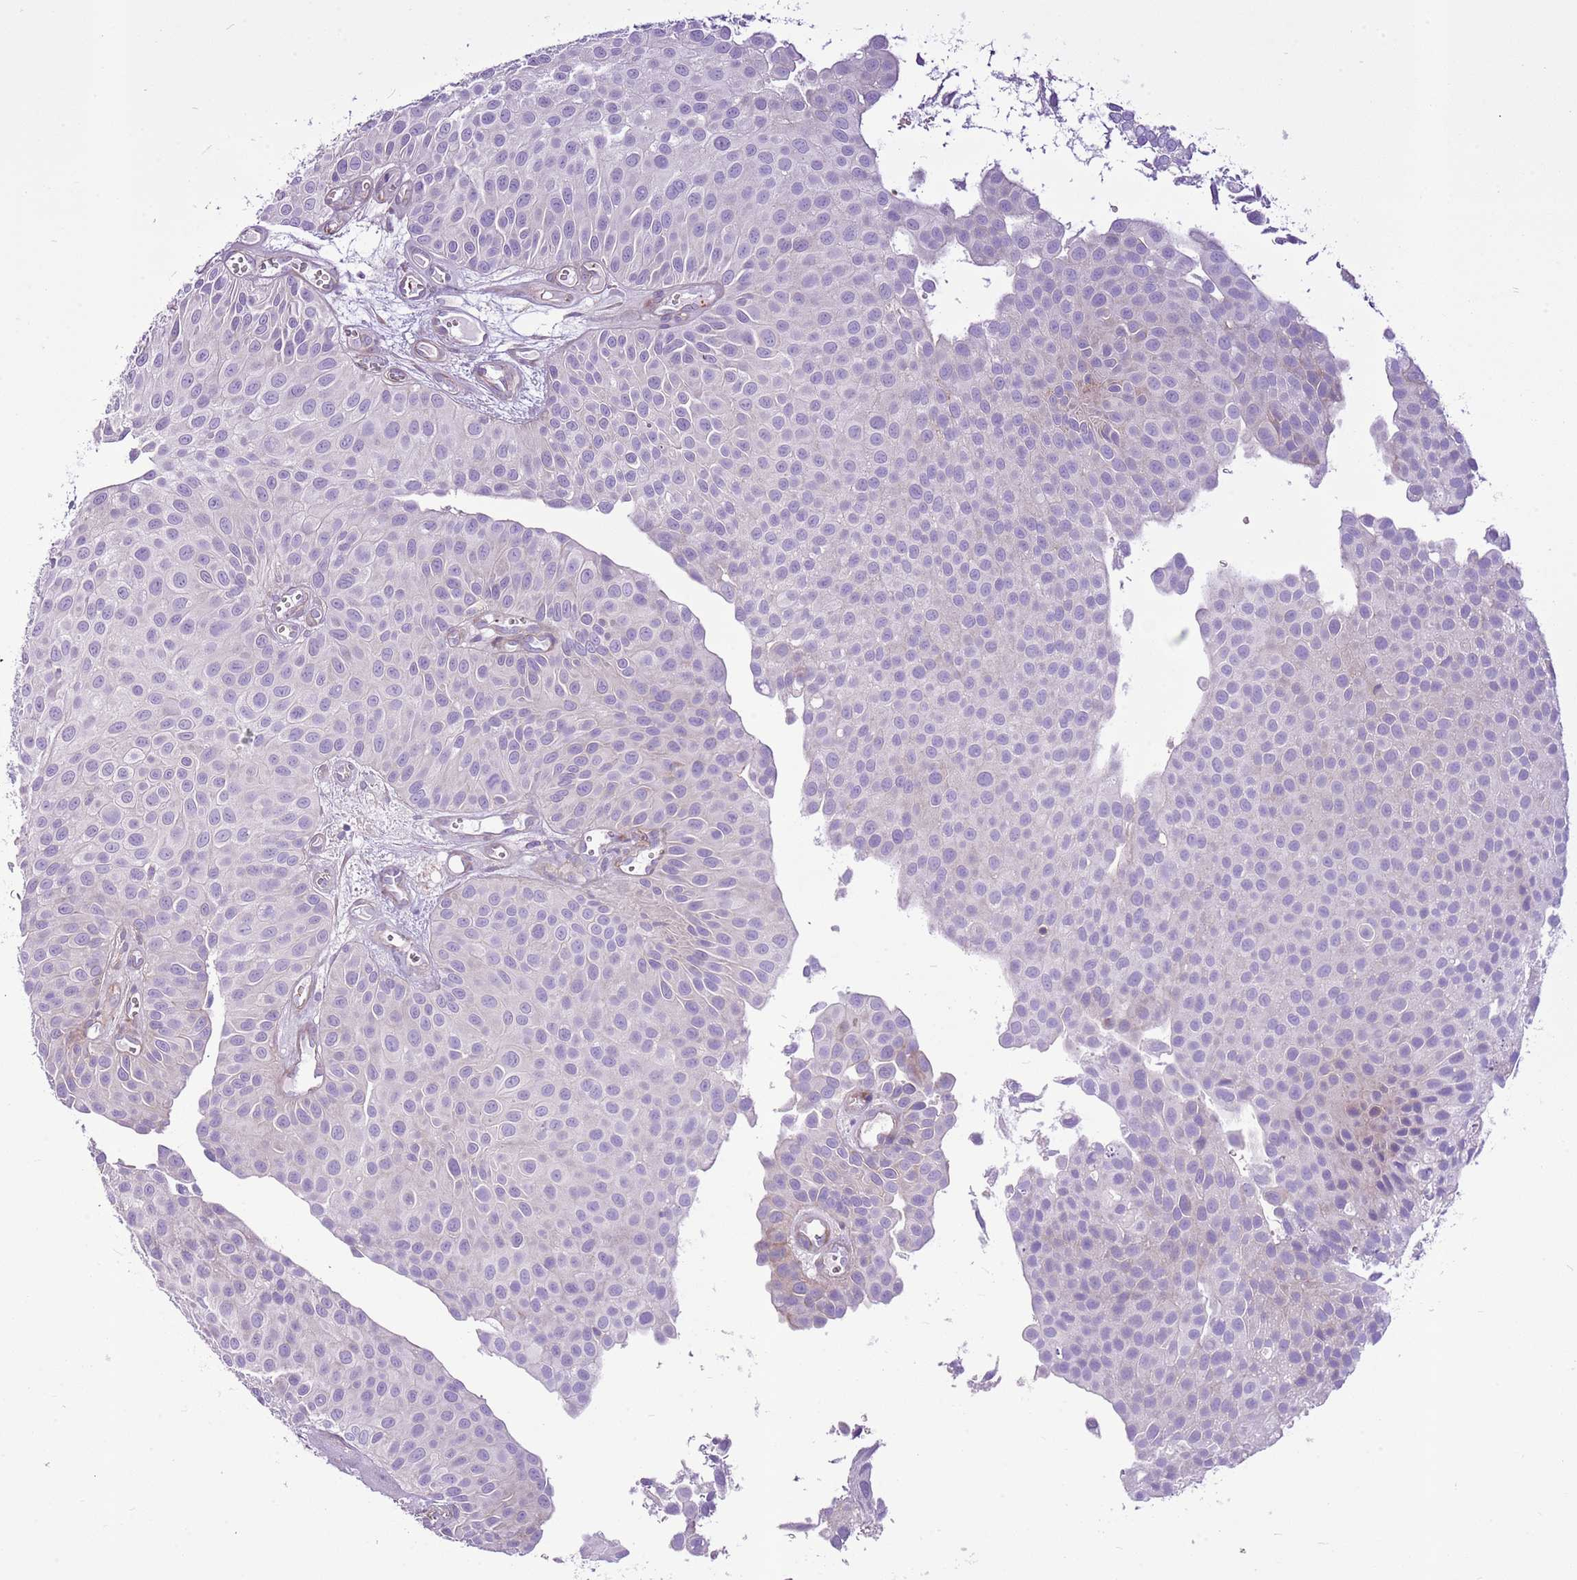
{"staining": {"intensity": "negative", "quantity": "none", "location": "none"}, "tissue": "urothelial cancer", "cell_type": "Tumor cells", "image_type": "cancer", "snomed": [{"axis": "morphology", "description": "Urothelial carcinoma, Low grade"}, {"axis": "topography", "description": "Urinary bladder"}], "caption": "Tumor cells are negative for protein expression in human urothelial cancer. (Stains: DAB (3,3'-diaminobenzidine) immunohistochemistry with hematoxylin counter stain, Microscopy: brightfield microscopy at high magnification).", "gene": "CHAC2", "patient": {"sex": "male", "age": 88}}